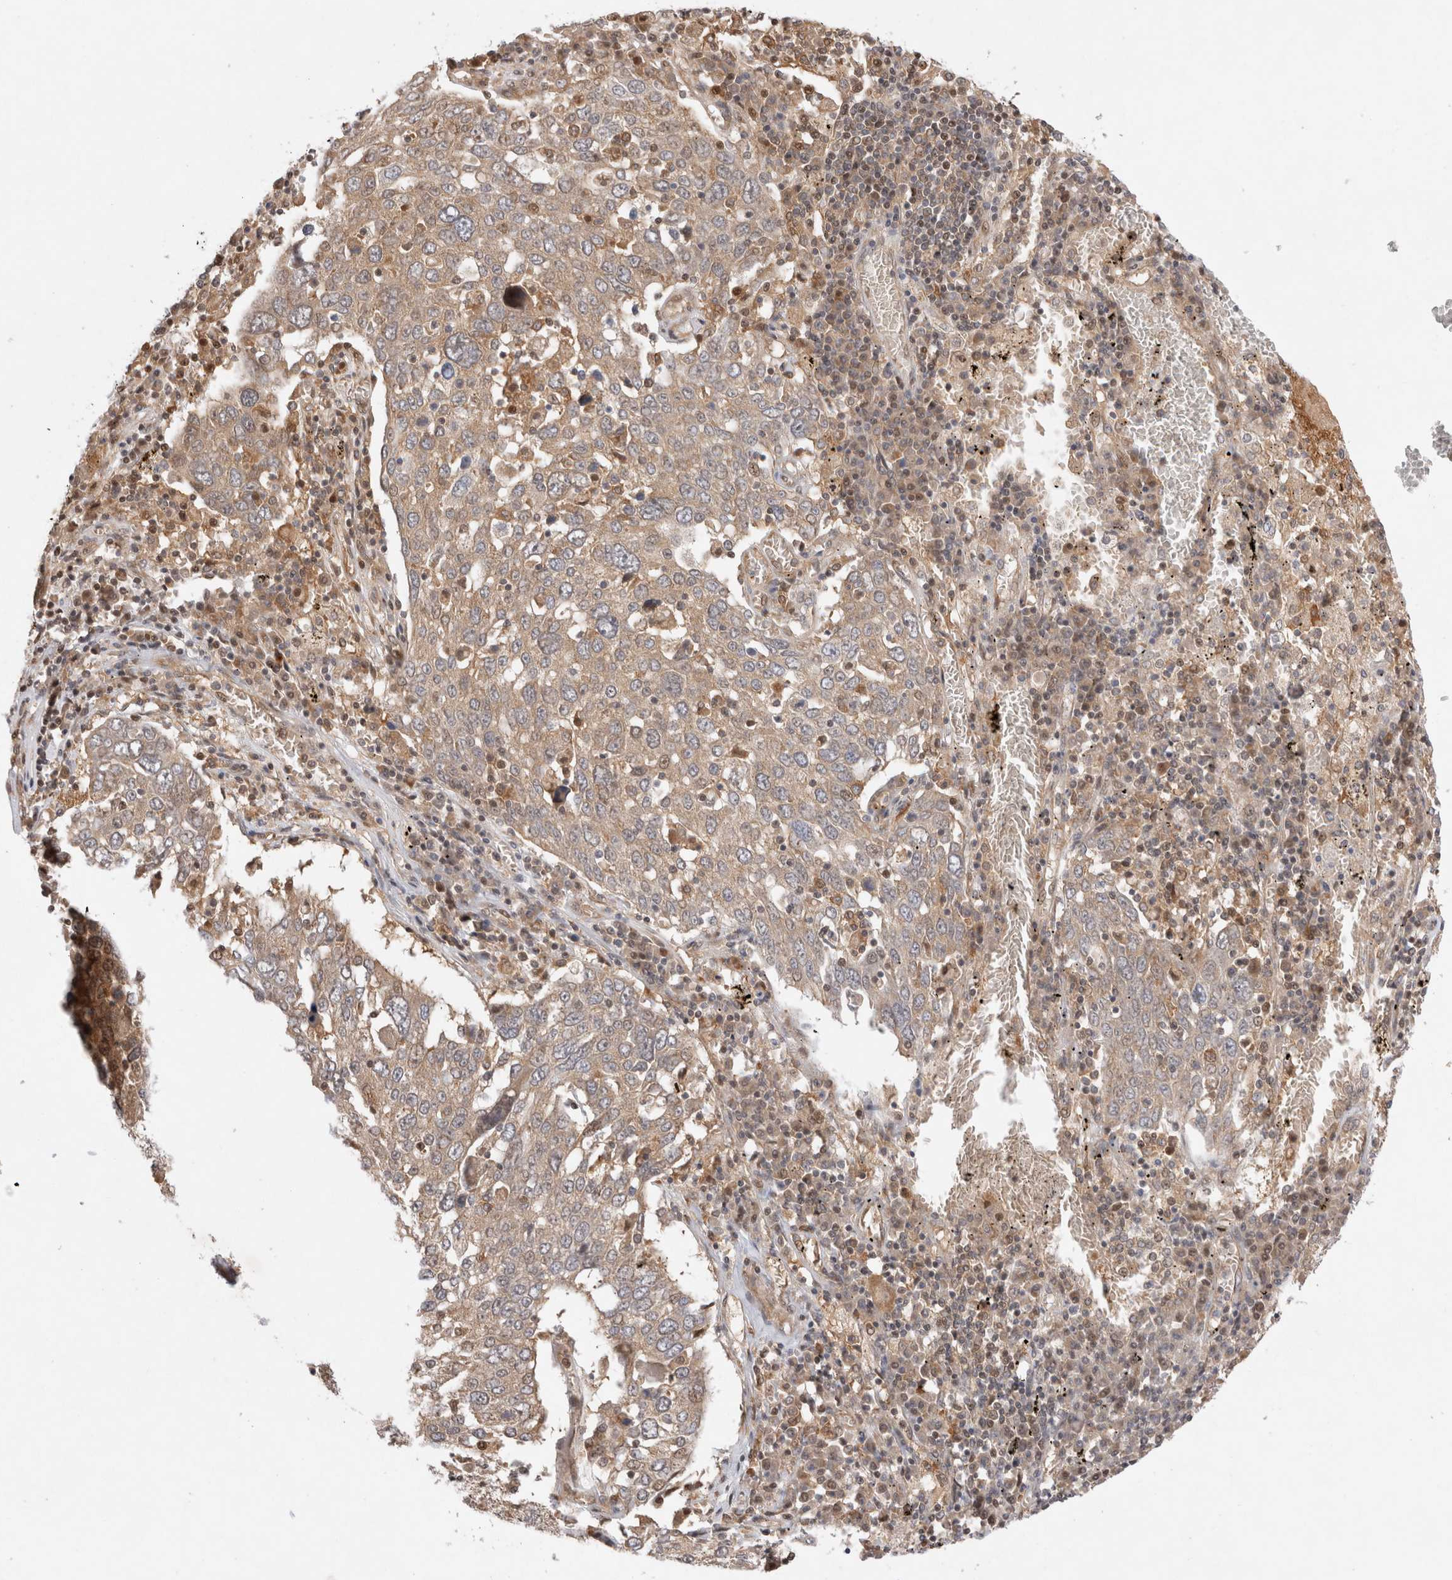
{"staining": {"intensity": "weak", "quantity": ">75%", "location": "cytoplasmic/membranous"}, "tissue": "lung cancer", "cell_type": "Tumor cells", "image_type": "cancer", "snomed": [{"axis": "morphology", "description": "Squamous cell carcinoma, NOS"}, {"axis": "topography", "description": "Lung"}], "caption": "There is low levels of weak cytoplasmic/membranous staining in tumor cells of squamous cell carcinoma (lung), as demonstrated by immunohistochemical staining (brown color).", "gene": "HTT", "patient": {"sex": "male", "age": 65}}